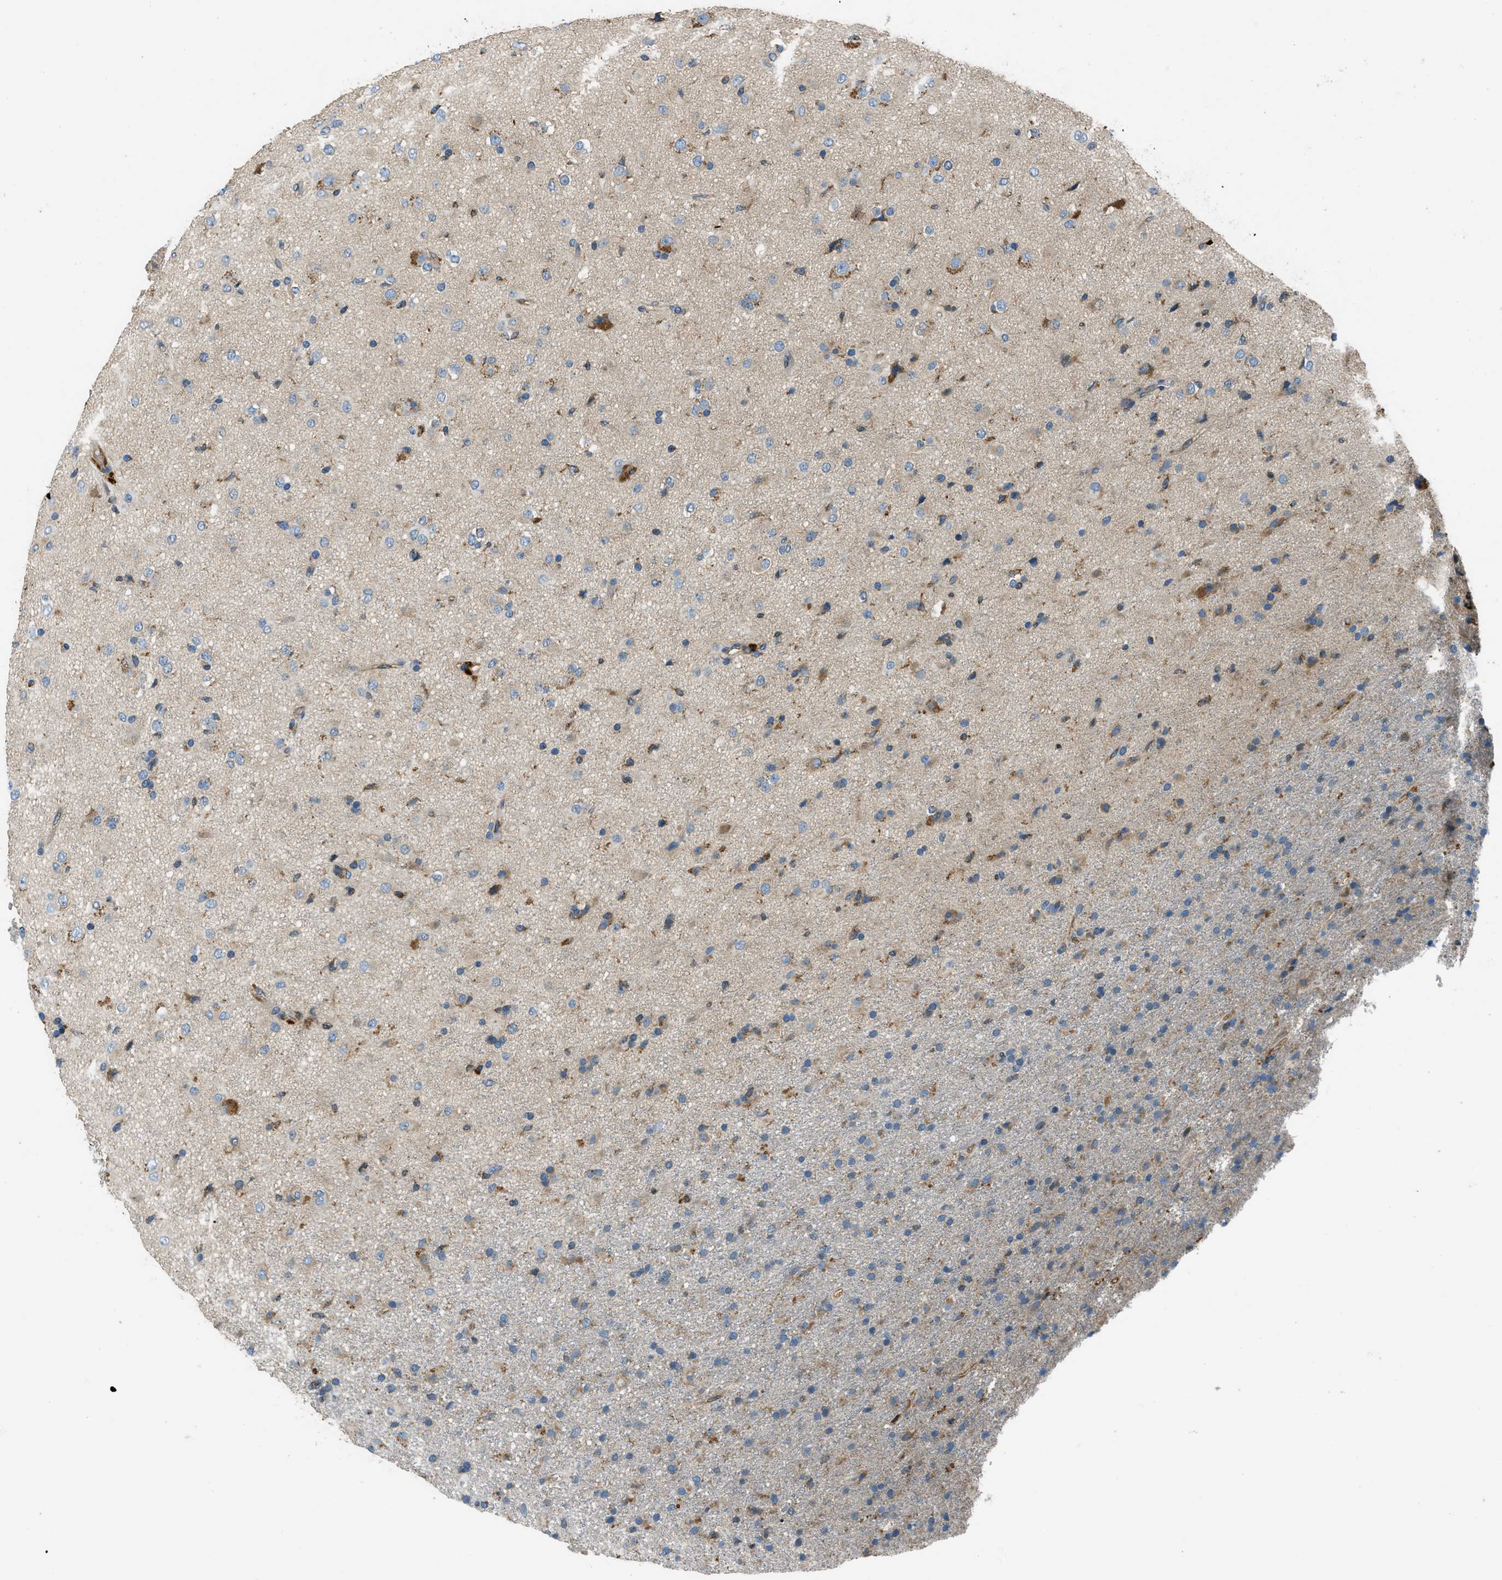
{"staining": {"intensity": "weak", "quantity": "25%-75%", "location": "cytoplasmic/membranous"}, "tissue": "glioma", "cell_type": "Tumor cells", "image_type": "cancer", "snomed": [{"axis": "morphology", "description": "Glioma, malignant, Low grade"}, {"axis": "topography", "description": "Brain"}], "caption": "Human malignant glioma (low-grade) stained for a protein (brown) reveals weak cytoplasmic/membranous positive expression in approximately 25%-75% of tumor cells.", "gene": "GIMAP8", "patient": {"sex": "male", "age": 65}}